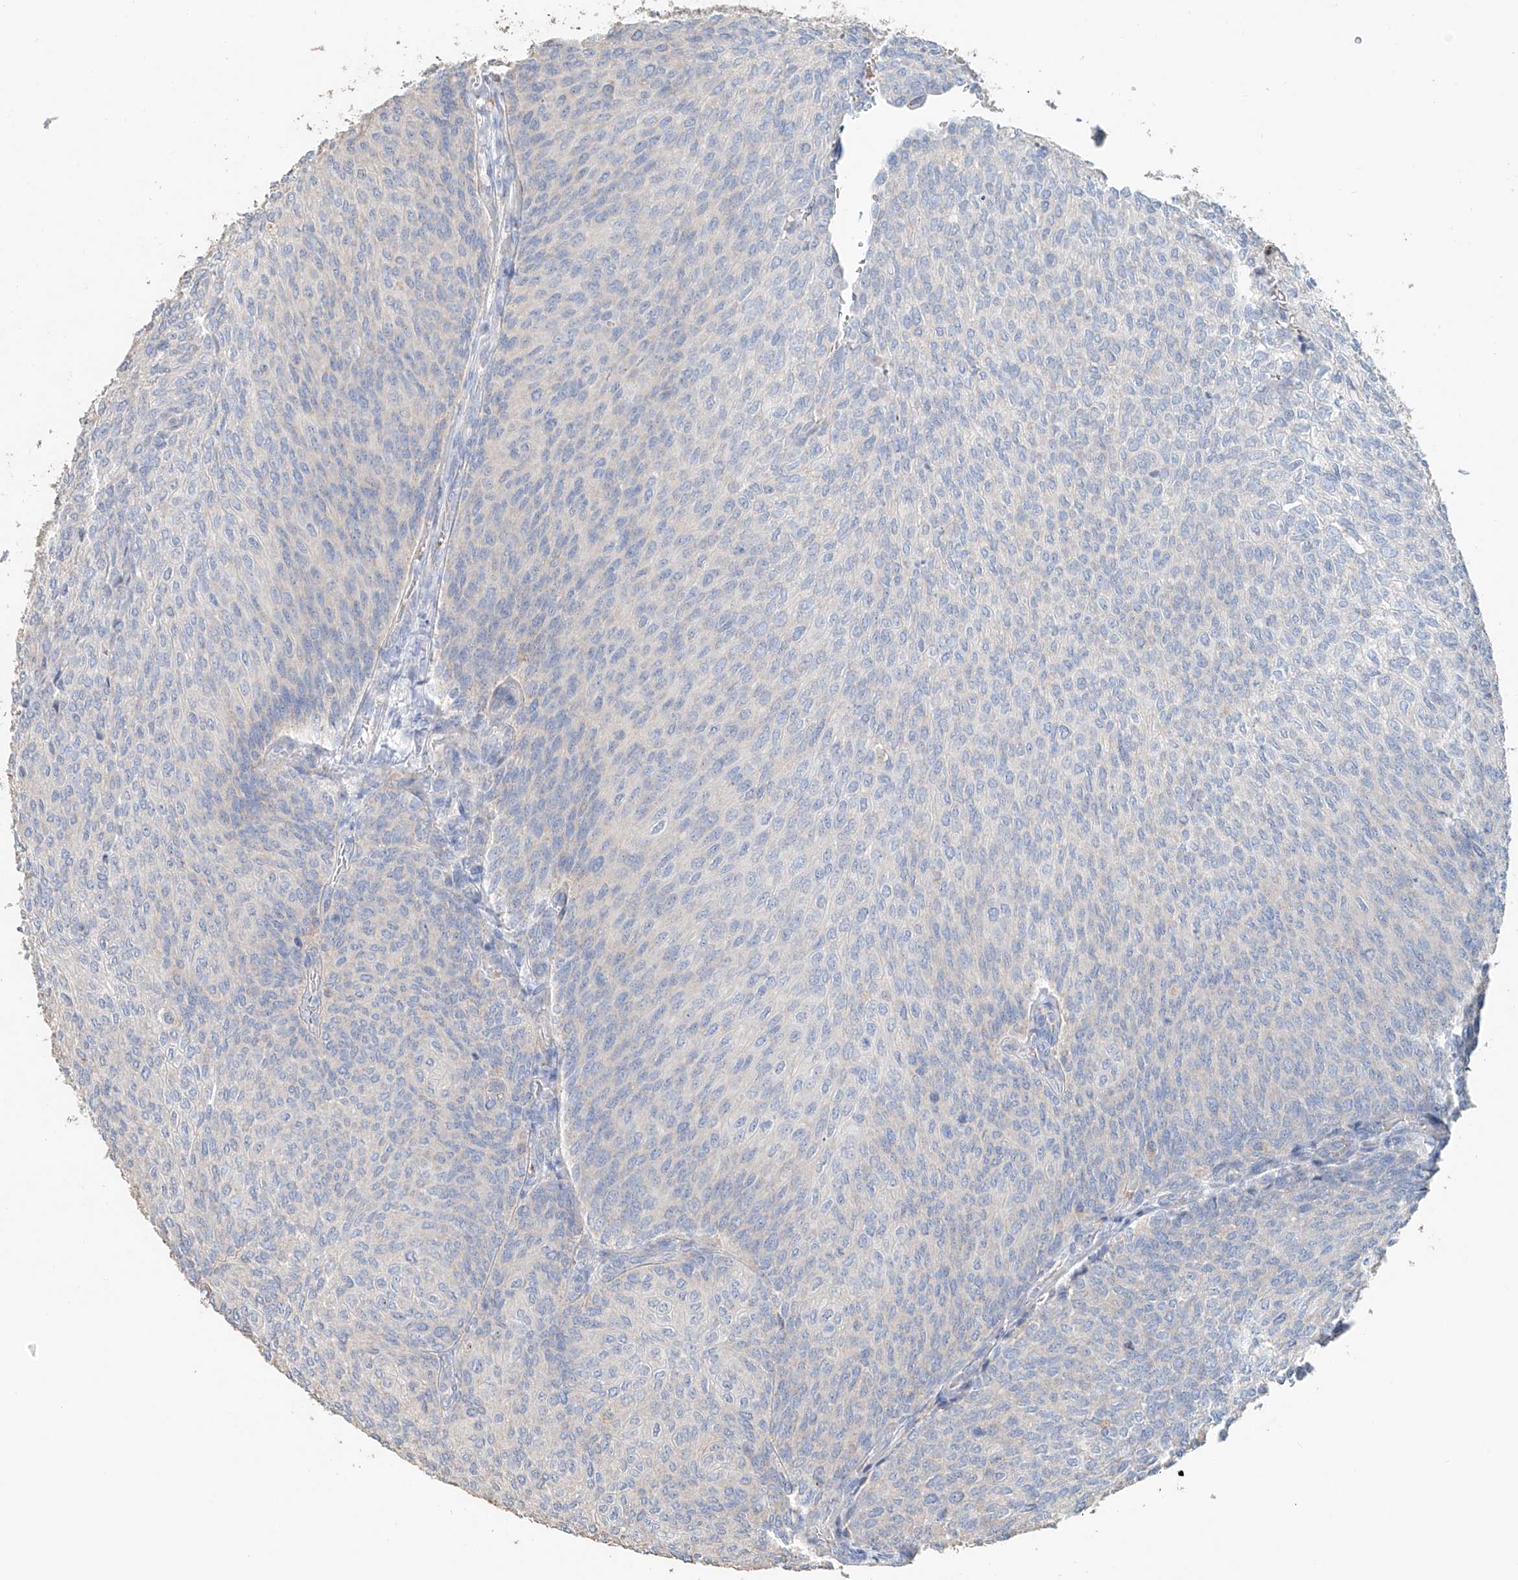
{"staining": {"intensity": "weak", "quantity": "<25%", "location": "cytoplasmic/membranous"}, "tissue": "urothelial cancer", "cell_type": "Tumor cells", "image_type": "cancer", "snomed": [{"axis": "morphology", "description": "Urothelial carcinoma, Low grade"}, {"axis": "topography", "description": "Urinary bladder"}], "caption": "Immunohistochemical staining of human urothelial cancer demonstrates no significant staining in tumor cells. (Brightfield microscopy of DAB (3,3'-diaminobenzidine) IHC at high magnification).", "gene": "TRIM47", "patient": {"sex": "female", "age": 79}}